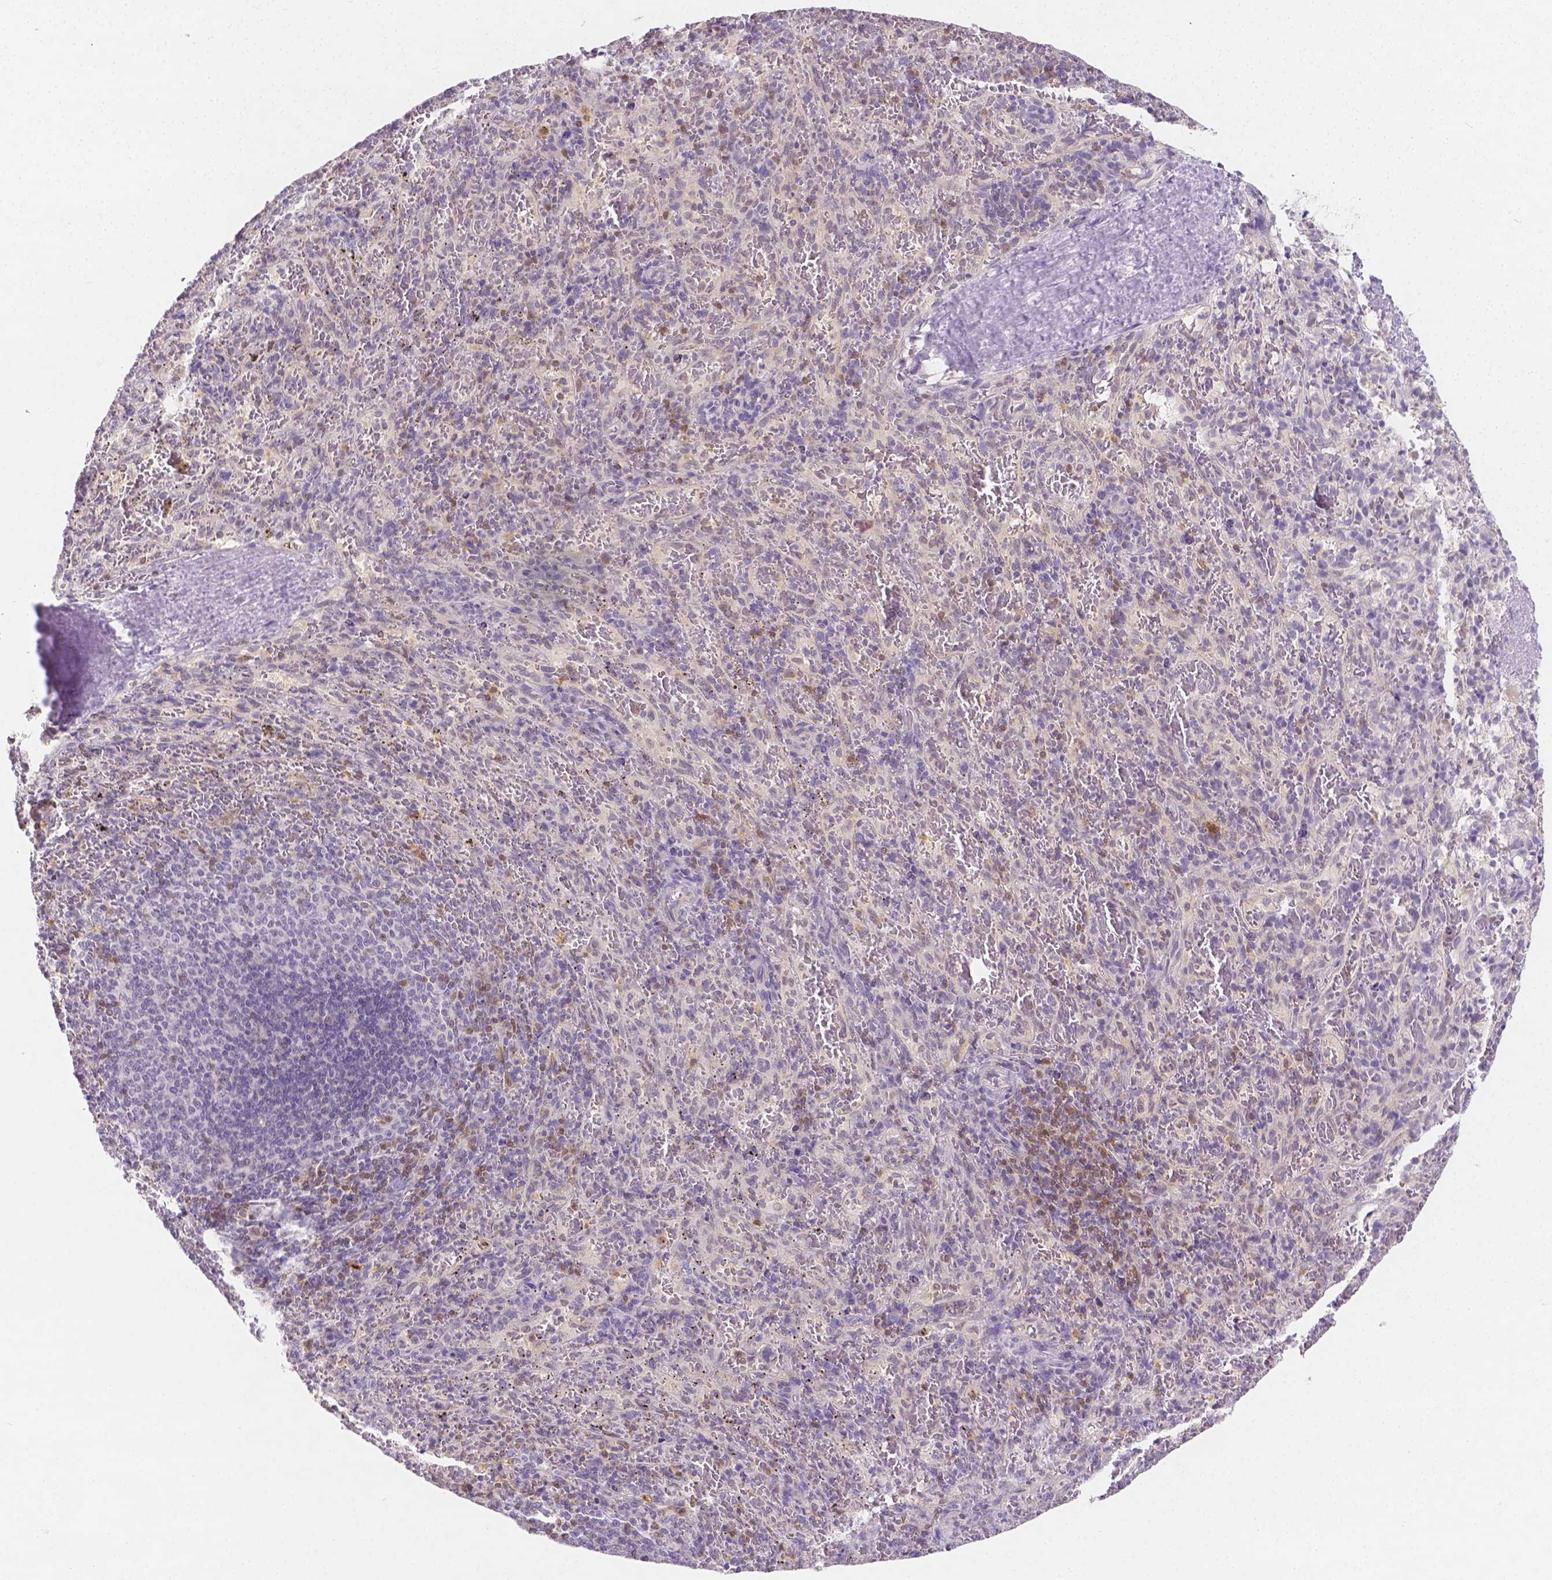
{"staining": {"intensity": "negative", "quantity": "none", "location": "none"}, "tissue": "spleen", "cell_type": "Cells in red pulp", "image_type": "normal", "snomed": [{"axis": "morphology", "description": "Normal tissue, NOS"}, {"axis": "topography", "description": "Spleen"}], "caption": "Histopathology image shows no protein expression in cells in red pulp of unremarkable spleen.", "gene": "SGTB", "patient": {"sex": "male", "age": 57}}